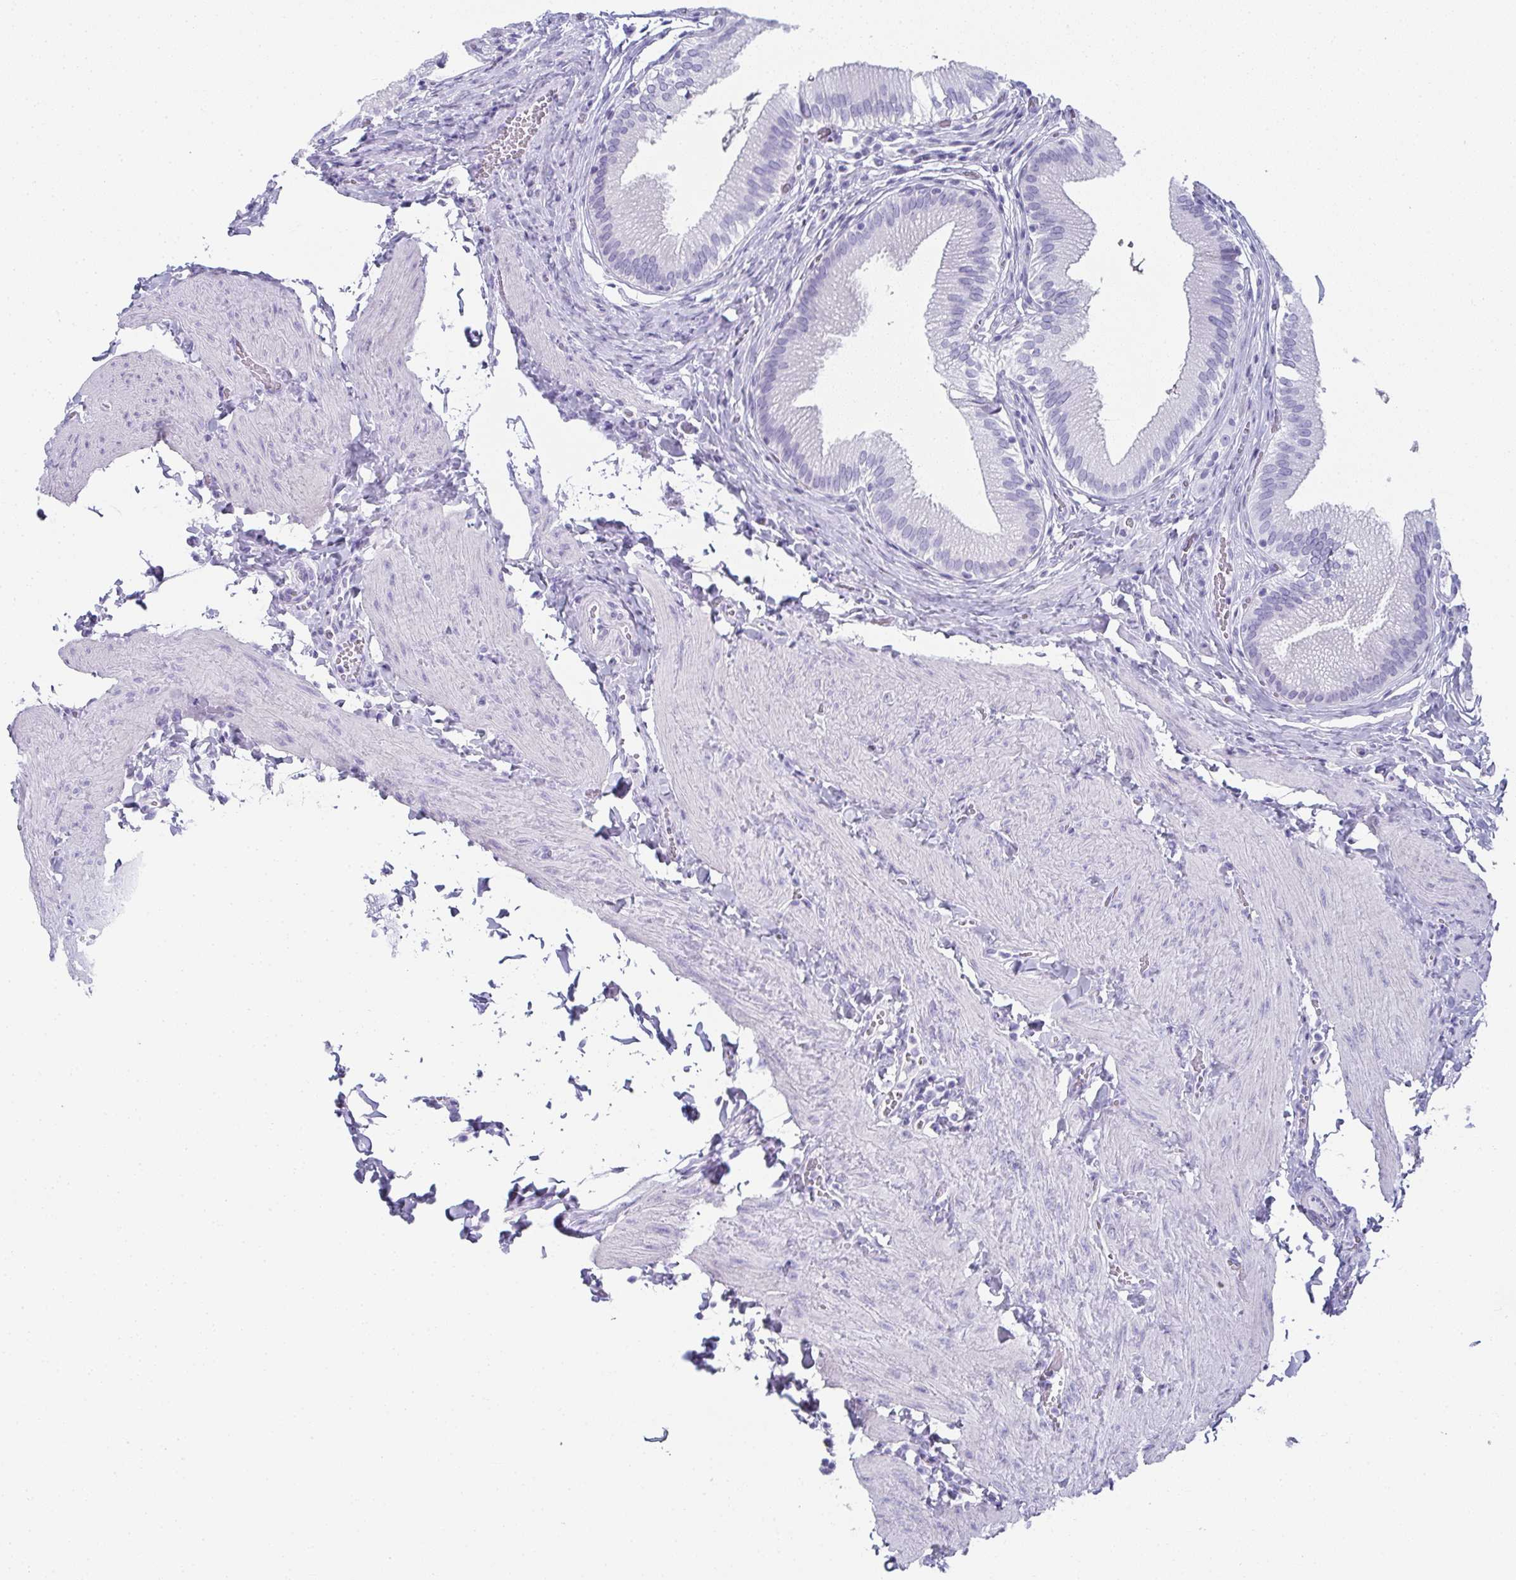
{"staining": {"intensity": "negative", "quantity": "none", "location": "none"}, "tissue": "gallbladder", "cell_type": "Glandular cells", "image_type": "normal", "snomed": [{"axis": "morphology", "description": "Normal tissue, NOS"}, {"axis": "topography", "description": "Gallbladder"}, {"axis": "topography", "description": "Peripheral nerve tissue"}], "caption": "Immunohistochemistry (IHC) image of unremarkable gallbladder: human gallbladder stained with DAB (3,3'-diaminobenzidine) exhibits no significant protein positivity in glandular cells.", "gene": "SYCP1", "patient": {"sex": "male", "age": 17}}